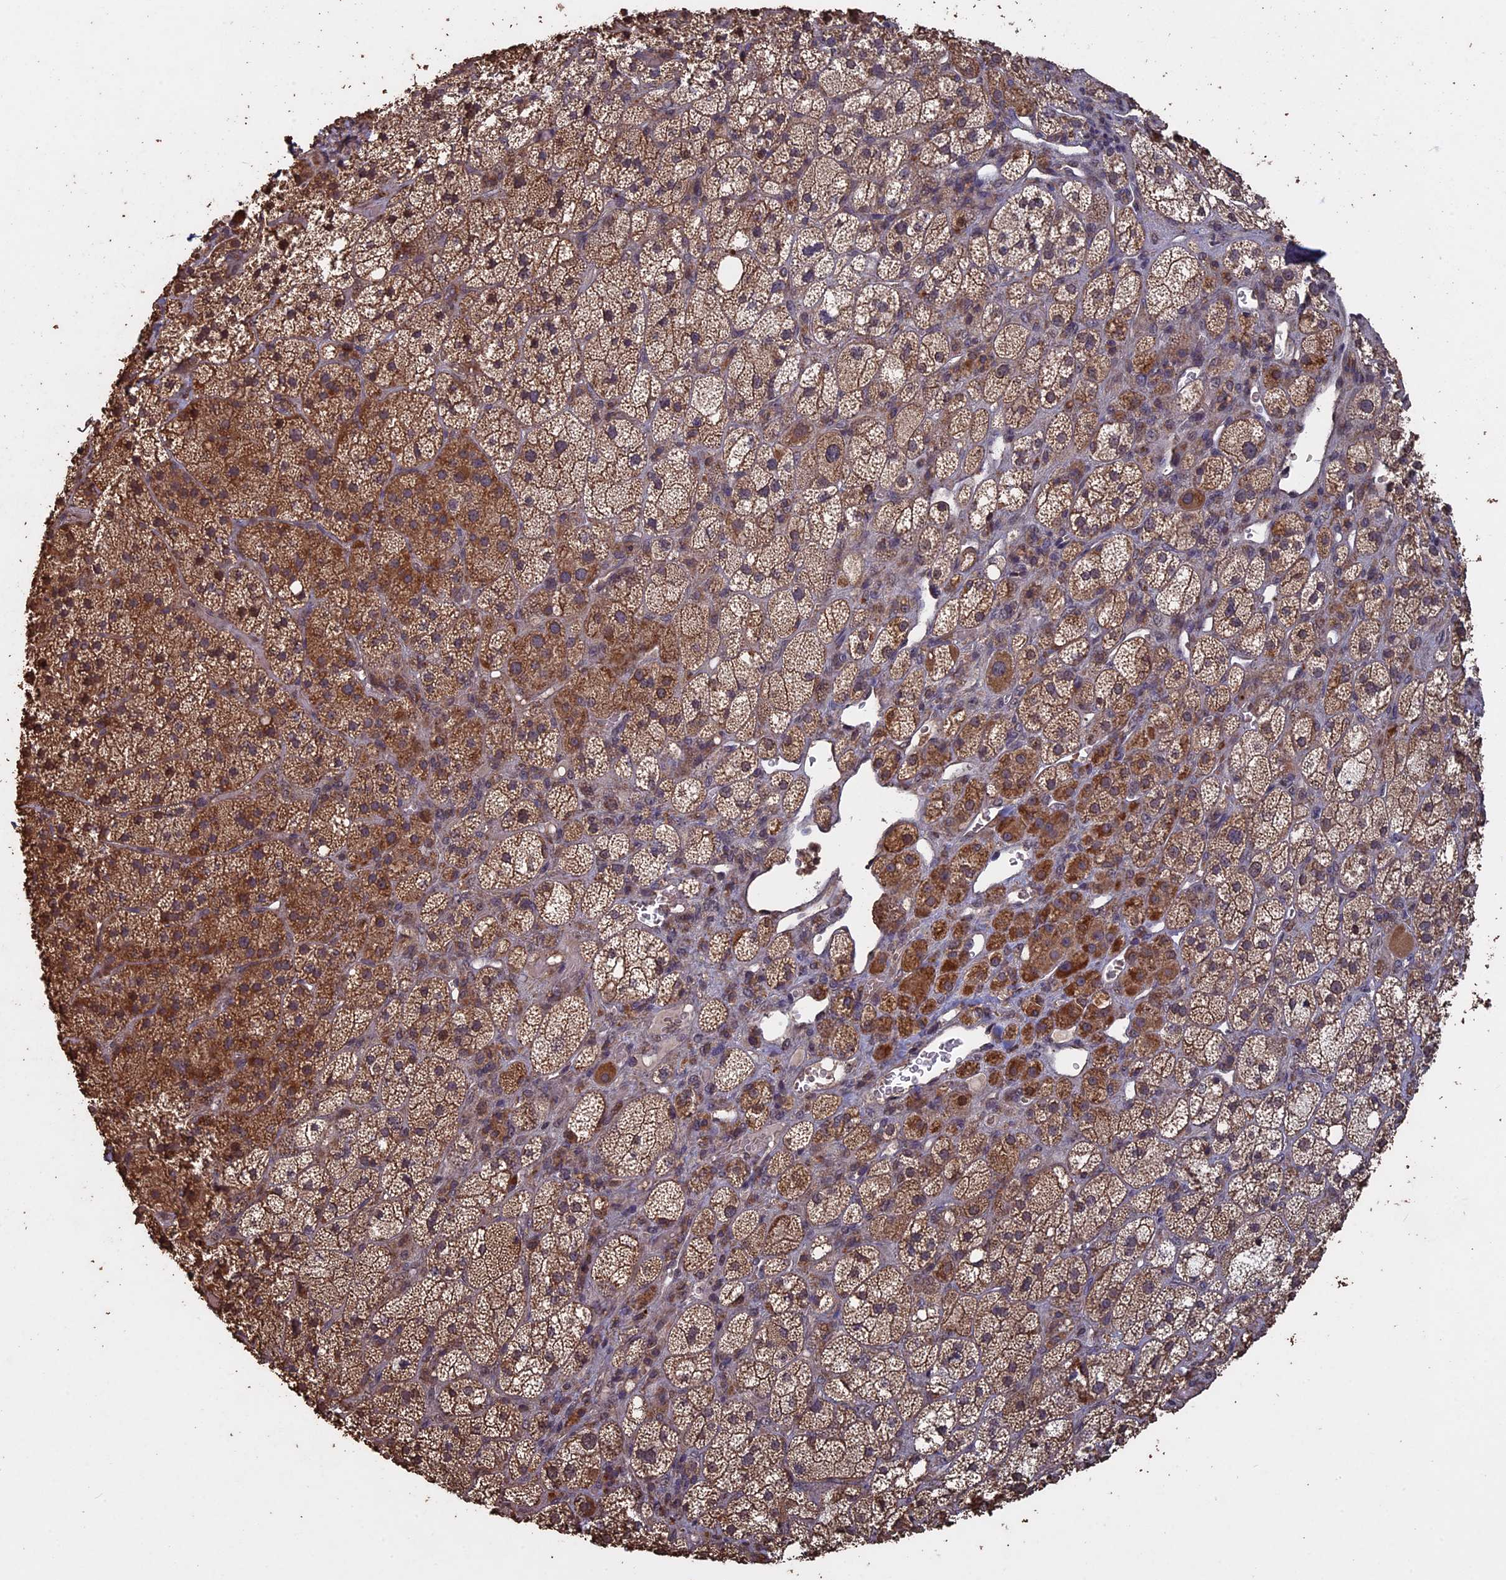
{"staining": {"intensity": "moderate", "quantity": ">75%", "location": "cytoplasmic/membranous,nuclear"}, "tissue": "adrenal gland", "cell_type": "Glandular cells", "image_type": "normal", "snomed": [{"axis": "morphology", "description": "Normal tissue, NOS"}, {"axis": "topography", "description": "Adrenal gland"}], "caption": "An IHC photomicrograph of unremarkable tissue is shown. Protein staining in brown labels moderate cytoplasmic/membranous,nuclear positivity in adrenal gland within glandular cells.", "gene": "HUNK", "patient": {"sex": "male", "age": 61}}